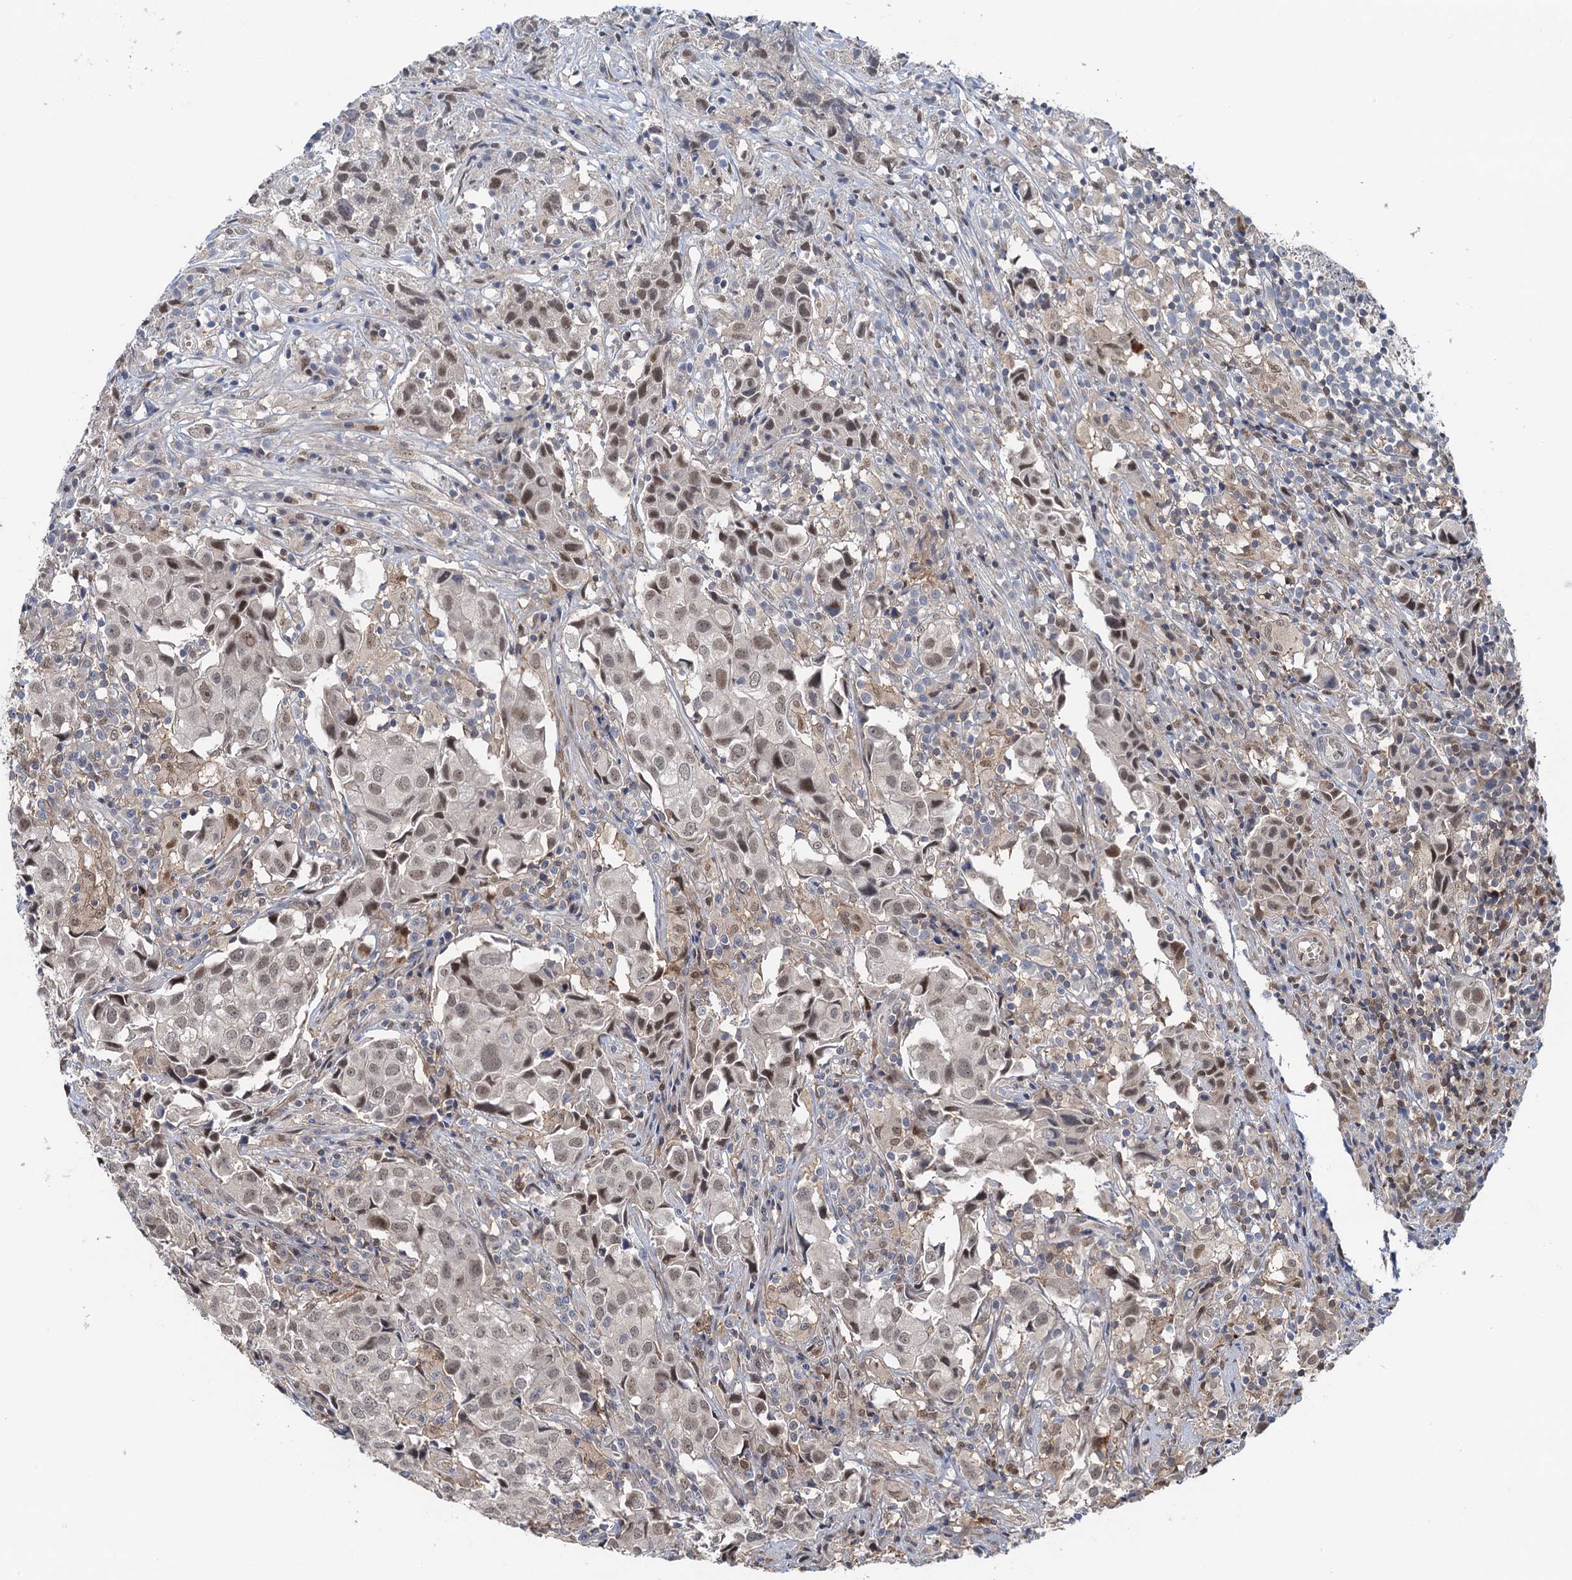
{"staining": {"intensity": "weak", "quantity": ">75%", "location": "nuclear"}, "tissue": "urothelial cancer", "cell_type": "Tumor cells", "image_type": "cancer", "snomed": [{"axis": "morphology", "description": "Urothelial carcinoma, High grade"}, {"axis": "topography", "description": "Urinary bladder"}], "caption": "DAB immunohistochemical staining of urothelial cancer displays weak nuclear protein expression in approximately >75% of tumor cells.", "gene": "ZNF609", "patient": {"sex": "female", "age": 75}}